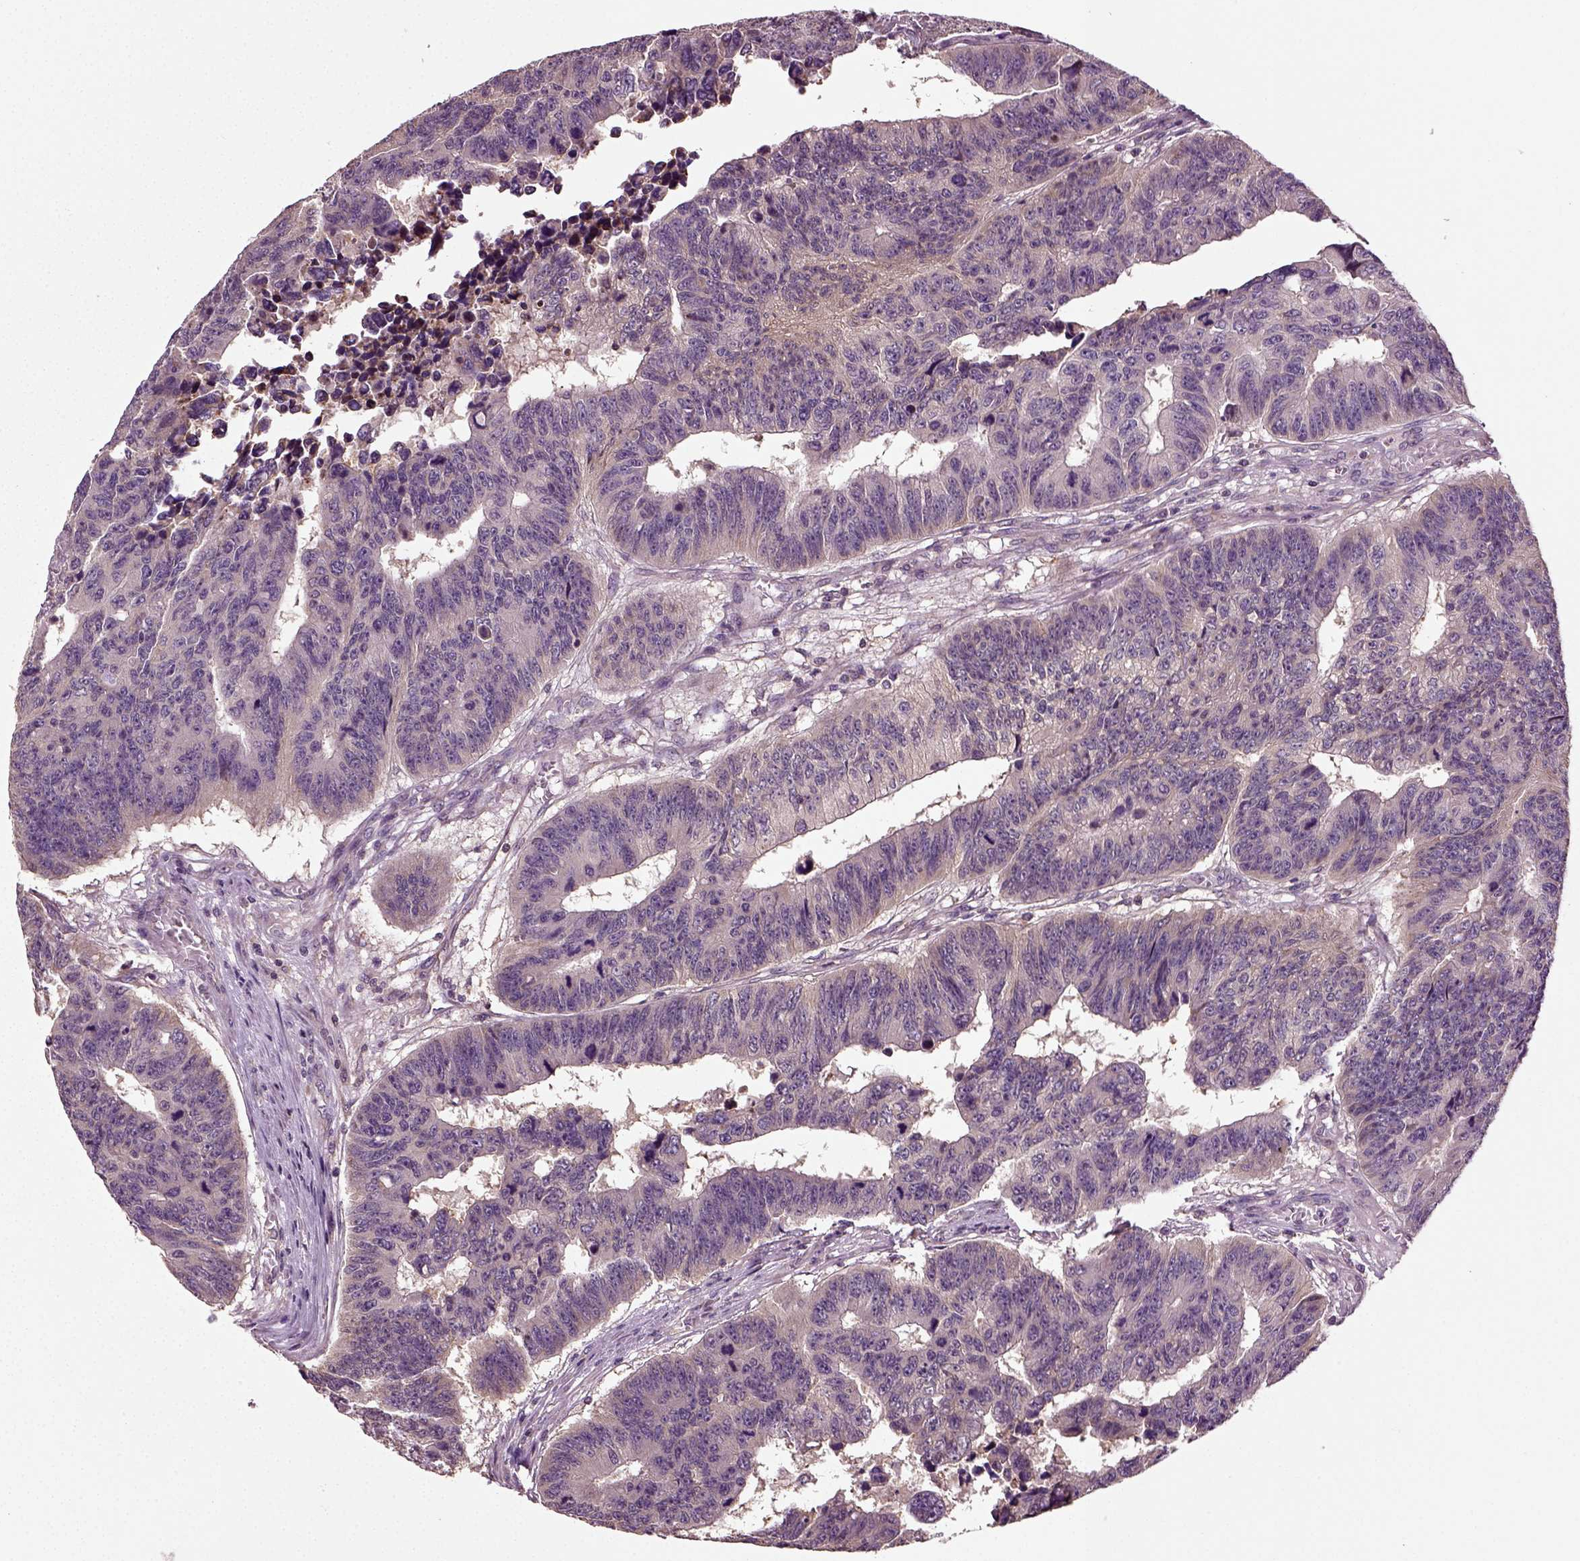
{"staining": {"intensity": "weak", "quantity": "<25%", "location": "cytoplasmic/membranous"}, "tissue": "colorectal cancer", "cell_type": "Tumor cells", "image_type": "cancer", "snomed": [{"axis": "morphology", "description": "Adenocarcinoma, NOS"}, {"axis": "topography", "description": "Appendix"}, {"axis": "topography", "description": "Colon"}, {"axis": "topography", "description": "Cecum"}, {"axis": "topography", "description": "Colon asc"}], "caption": "This is an immunohistochemistry photomicrograph of human colorectal cancer (adenocarcinoma). There is no positivity in tumor cells.", "gene": "ERV3-1", "patient": {"sex": "female", "age": 85}}